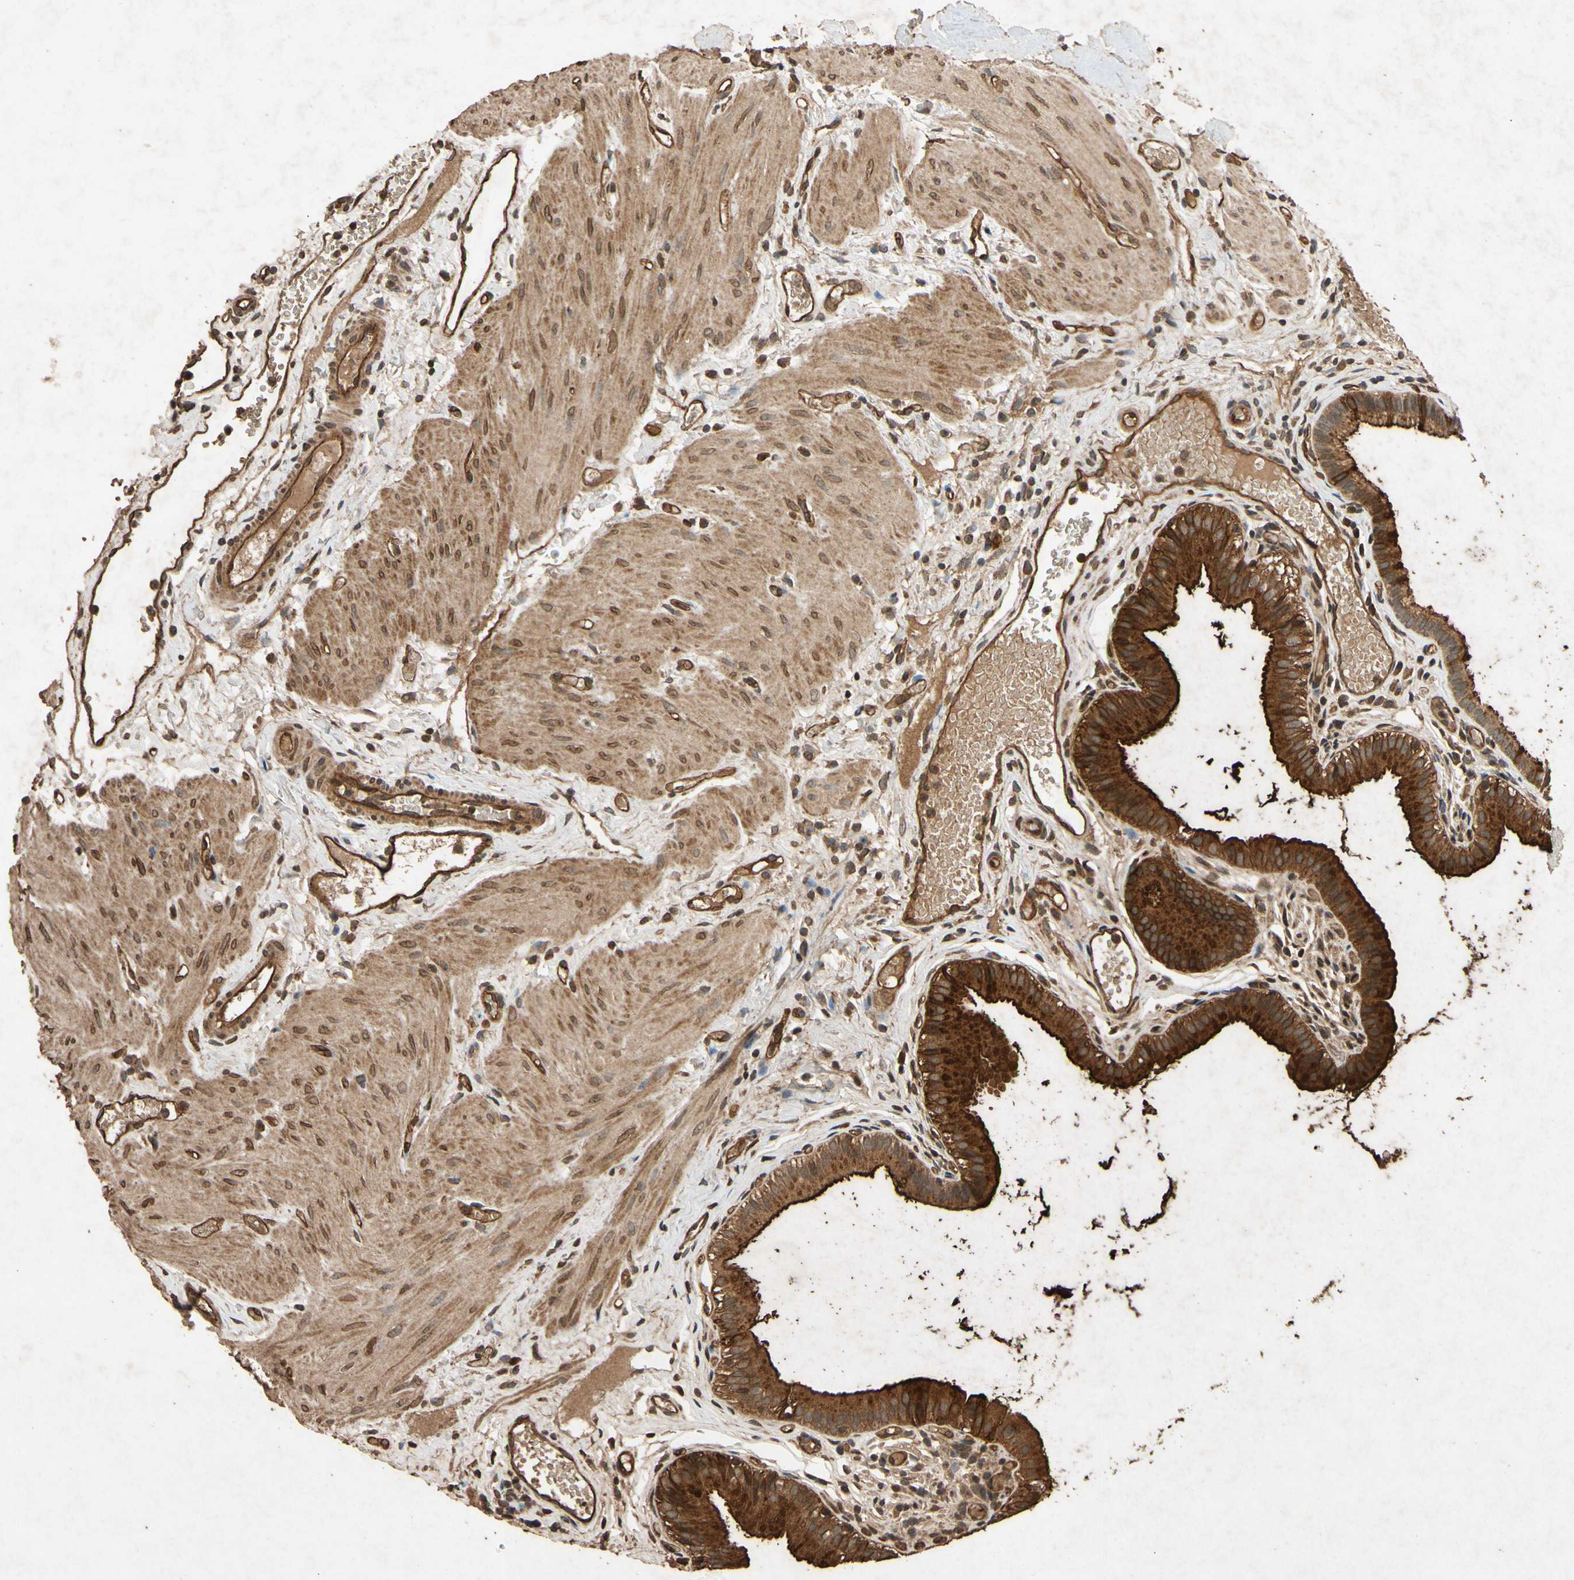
{"staining": {"intensity": "strong", "quantity": ">75%", "location": "cytoplasmic/membranous"}, "tissue": "gallbladder", "cell_type": "Glandular cells", "image_type": "normal", "snomed": [{"axis": "morphology", "description": "Normal tissue, NOS"}, {"axis": "topography", "description": "Gallbladder"}], "caption": "Brown immunohistochemical staining in normal gallbladder reveals strong cytoplasmic/membranous expression in about >75% of glandular cells. (DAB IHC with brightfield microscopy, high magnification).", "gene": "TXN2", "patient": {"sex": "female", "age": 26}}